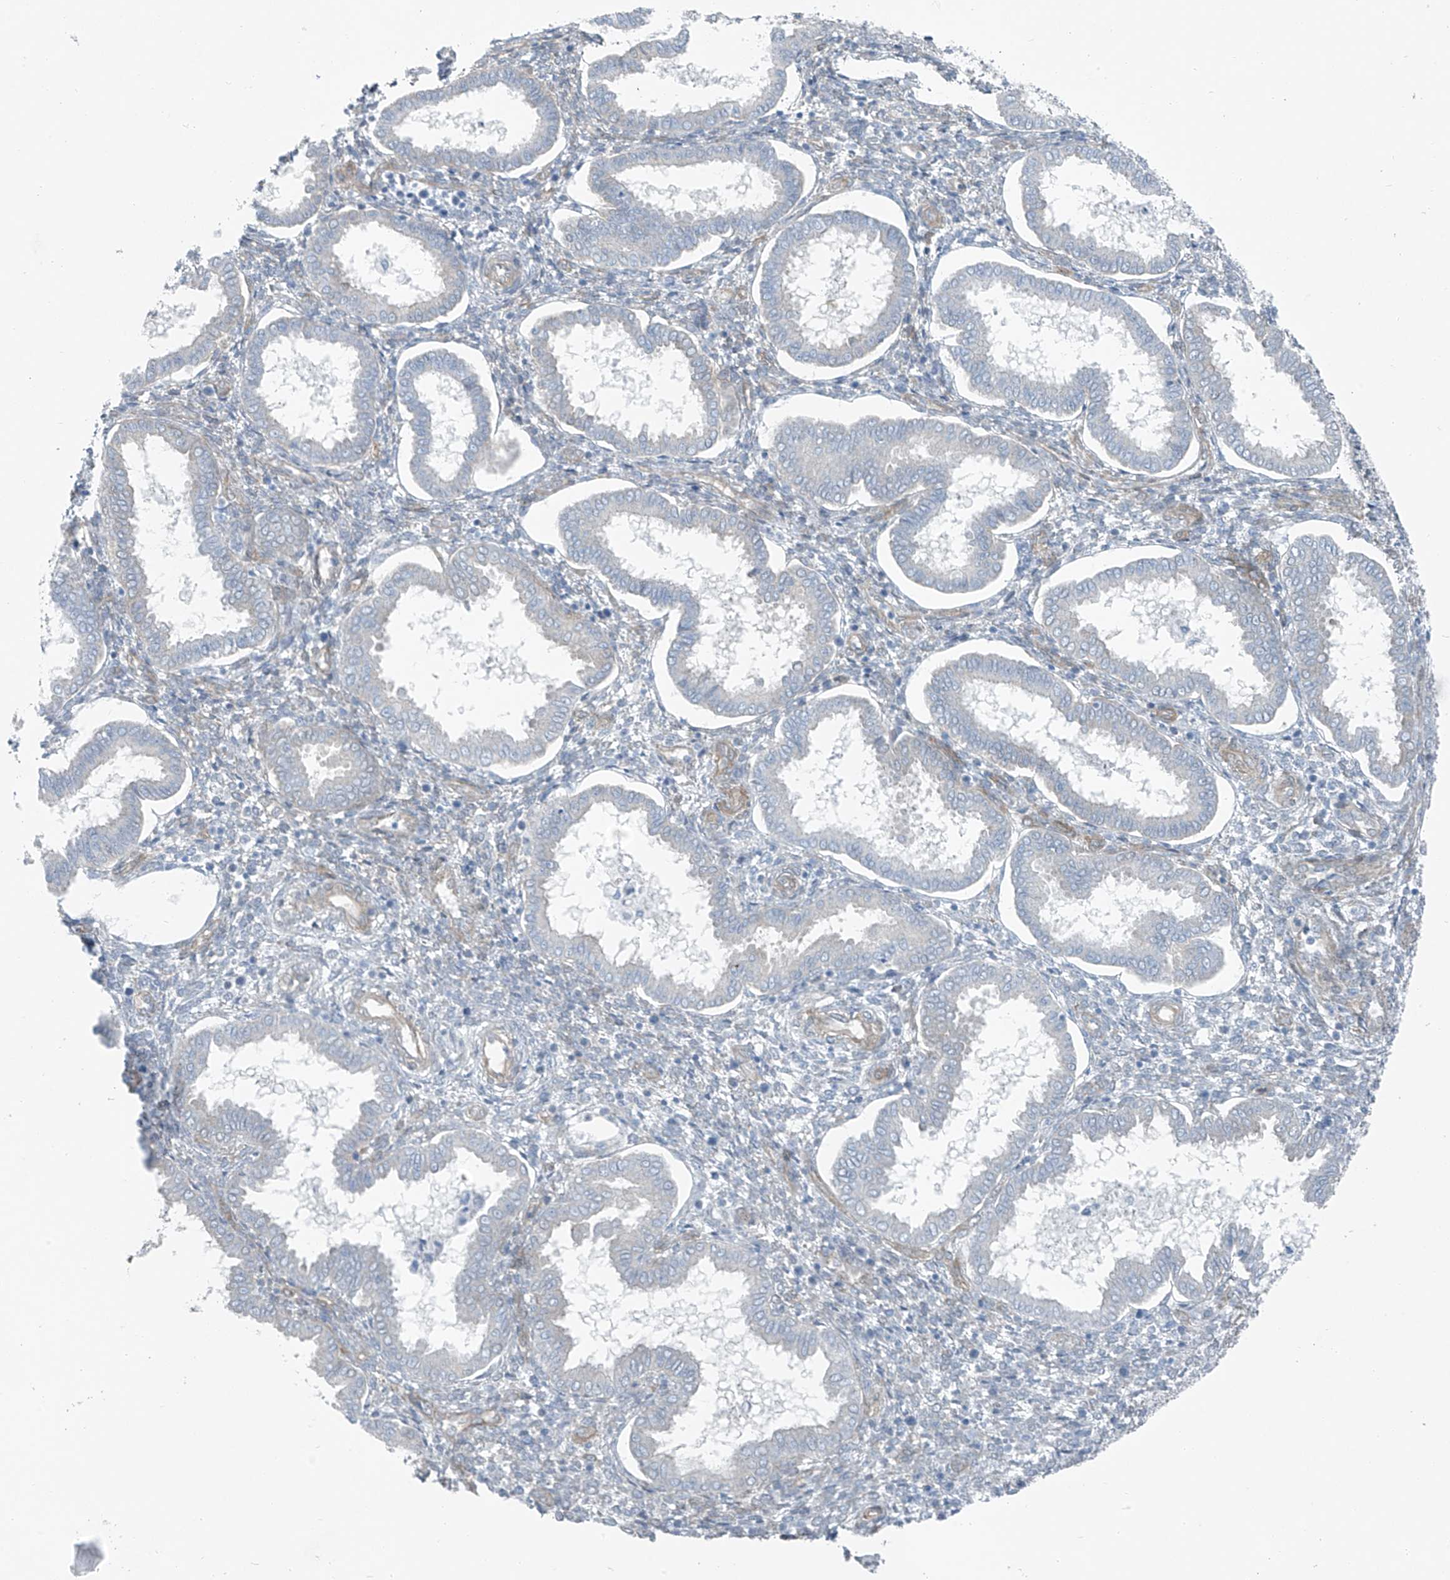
{"staining": {"intensity": "negative", "quantity": "none", "location": "none"}, "tissue": "endometrium", "cell_type": "Cells in endometrial stroma", "image_type": "normal", "snomed": [{"axis": "morphology", "description": "Normal tissue, NOS"}, {"axis": "topography", "description": "Endometrium"}], "caption": "Cells in endometrial stroma show no significant staining in benign endometrium.", "gene": "TNS2", "patient": {"sex": "female", "age": 24}}